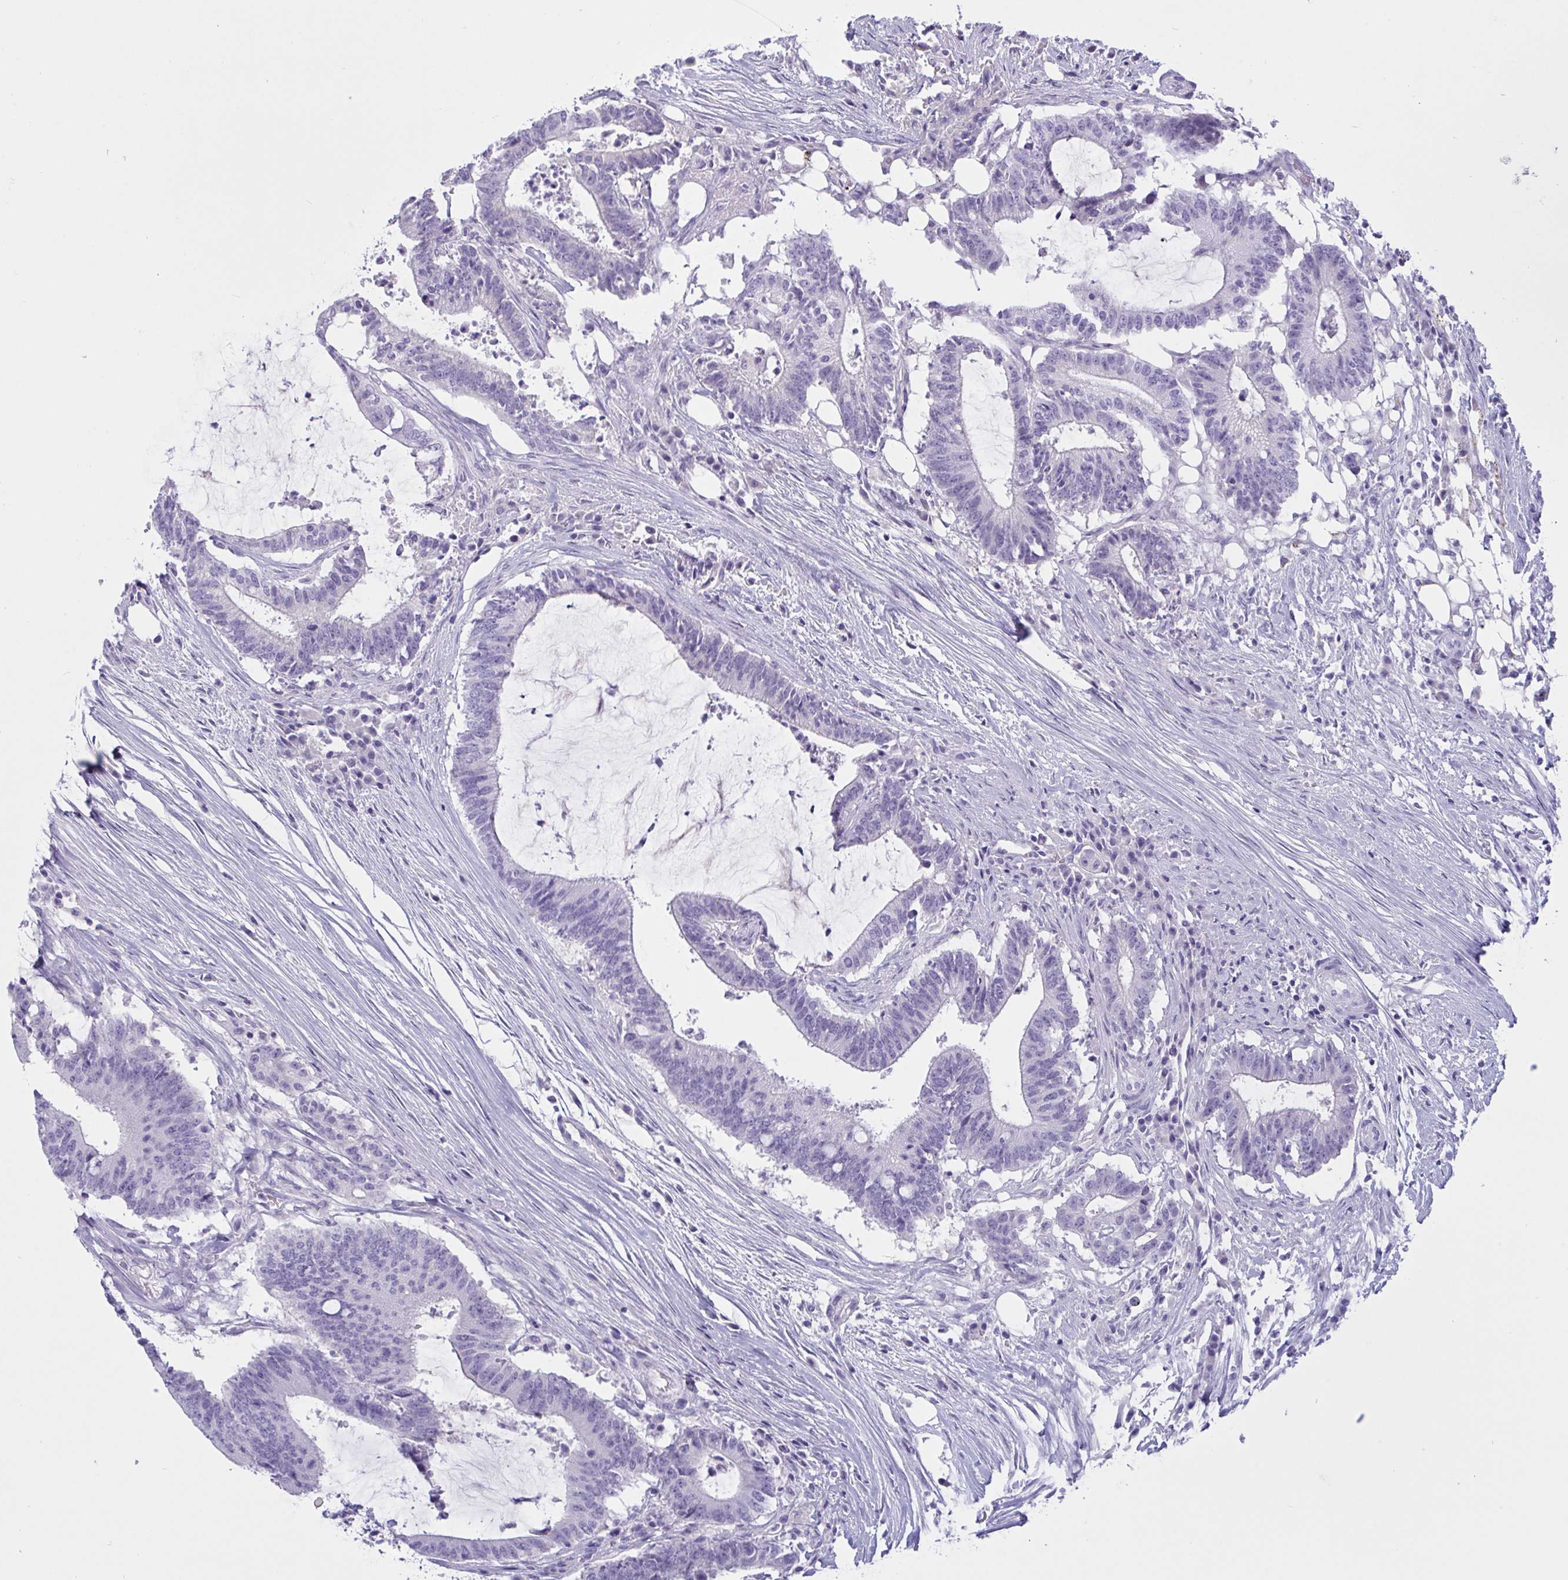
{"staining": {"intensity": "negative", "quantity": "none", "location": "none"}, "tissue": "colorectal cancer", "cell_type": "Tumor cells", "image_type": "cancer", "snomed": [{"axis": "morphology", "description": "Adenocarcinoma, NOS"}, {"axis": "topography", "description": "Colon"}], "caption": "DAB (3,3'-diaminobenzidine) immunohistochemical staining of human colorectal adenocarcinoma reveals no significant expression in tumor cells. (DAB (3,3'-diaminobenzidine) immunohistochemistry (IHC), high magnification).", "gene": "OXLD1", "patient": {"sex": "female", "age": 43}}